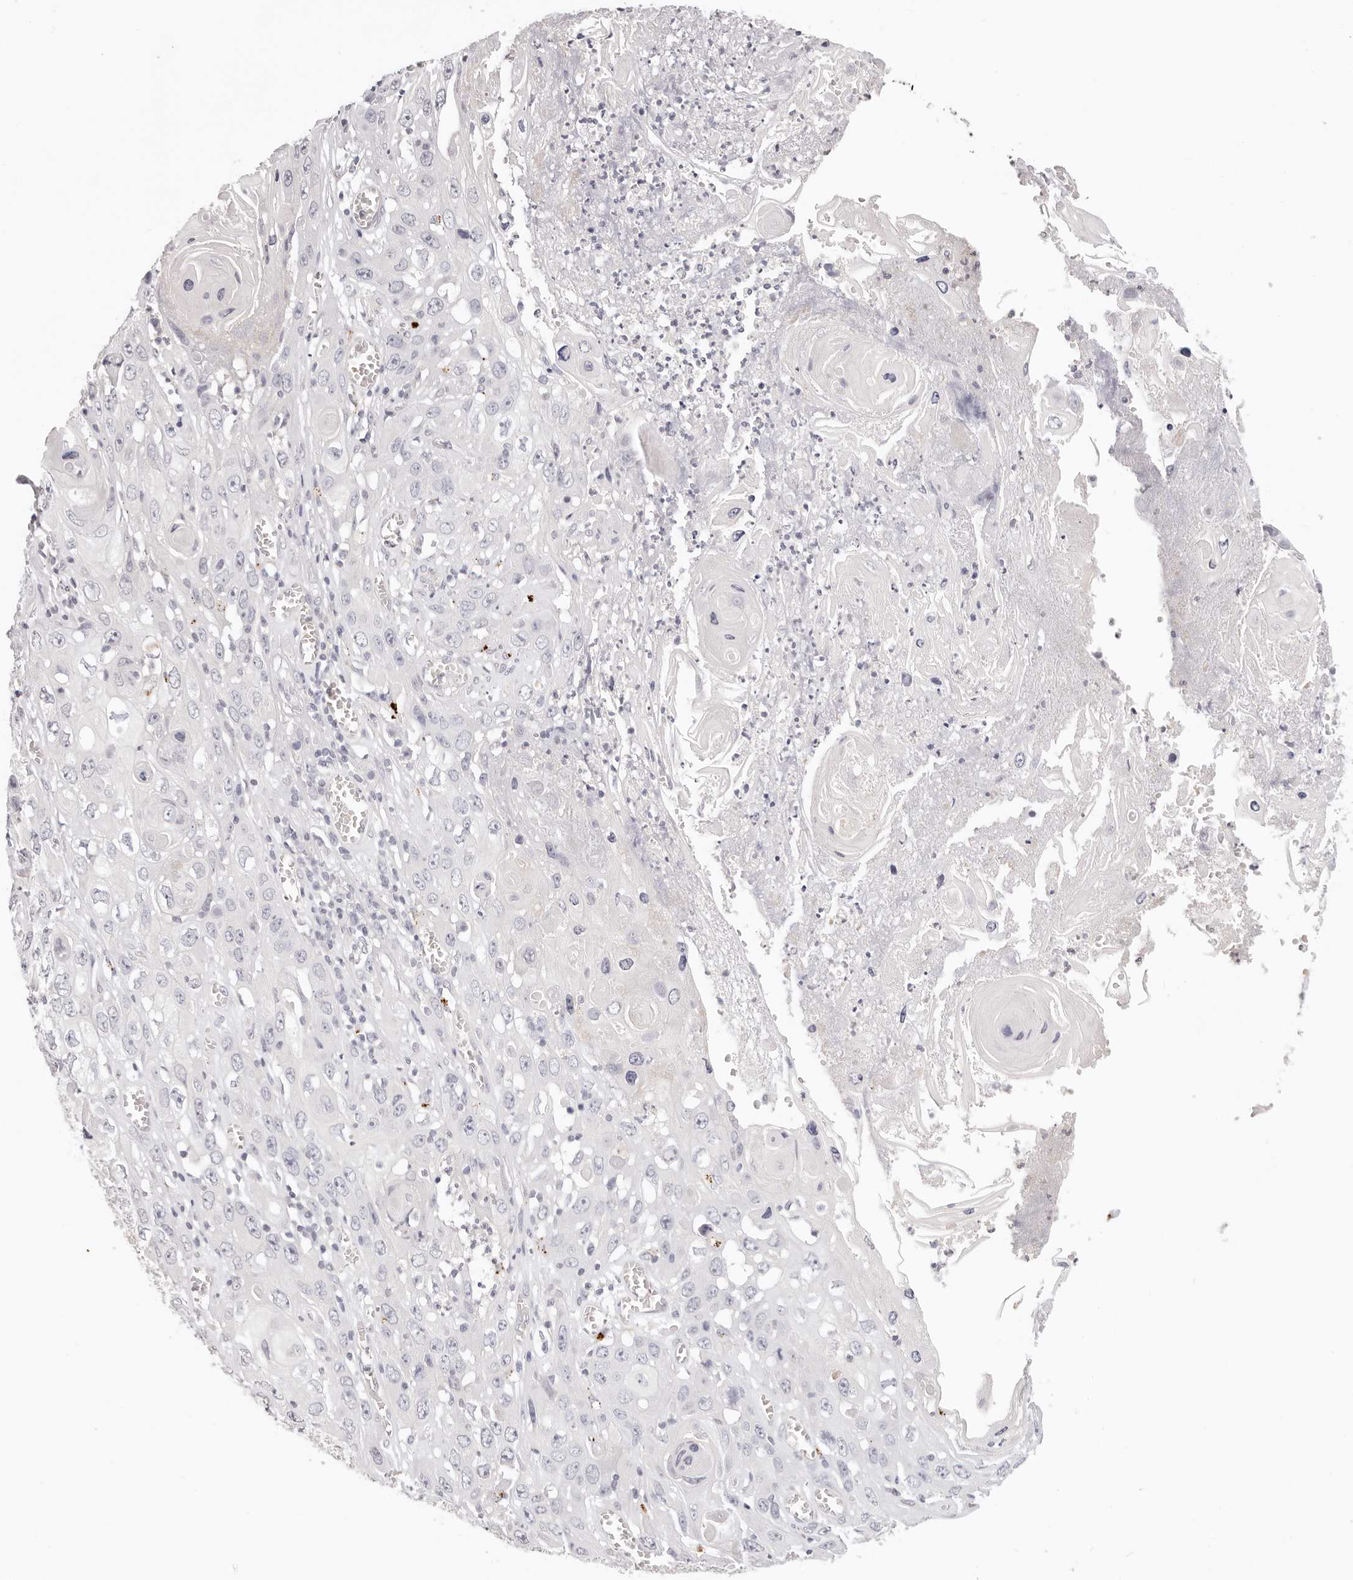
{"staining": {"intensity": "negative", "quantity": "none", "location": "none"}, "tissue": "skin cancer", "cell_type": "Tumor cells", "image_type": "cancer", "snomed": [{"axis": "morphology", "description": "Squamous cell carcinoma, NOS"}, {"axis": "topography", "description": "Skin"}], "caption": "Immunohistochemistry of human skin cancer reveals no positivity in tumor cells.", "gene": "GGPS1", "patient": {"sex": "male", "age": 55}}